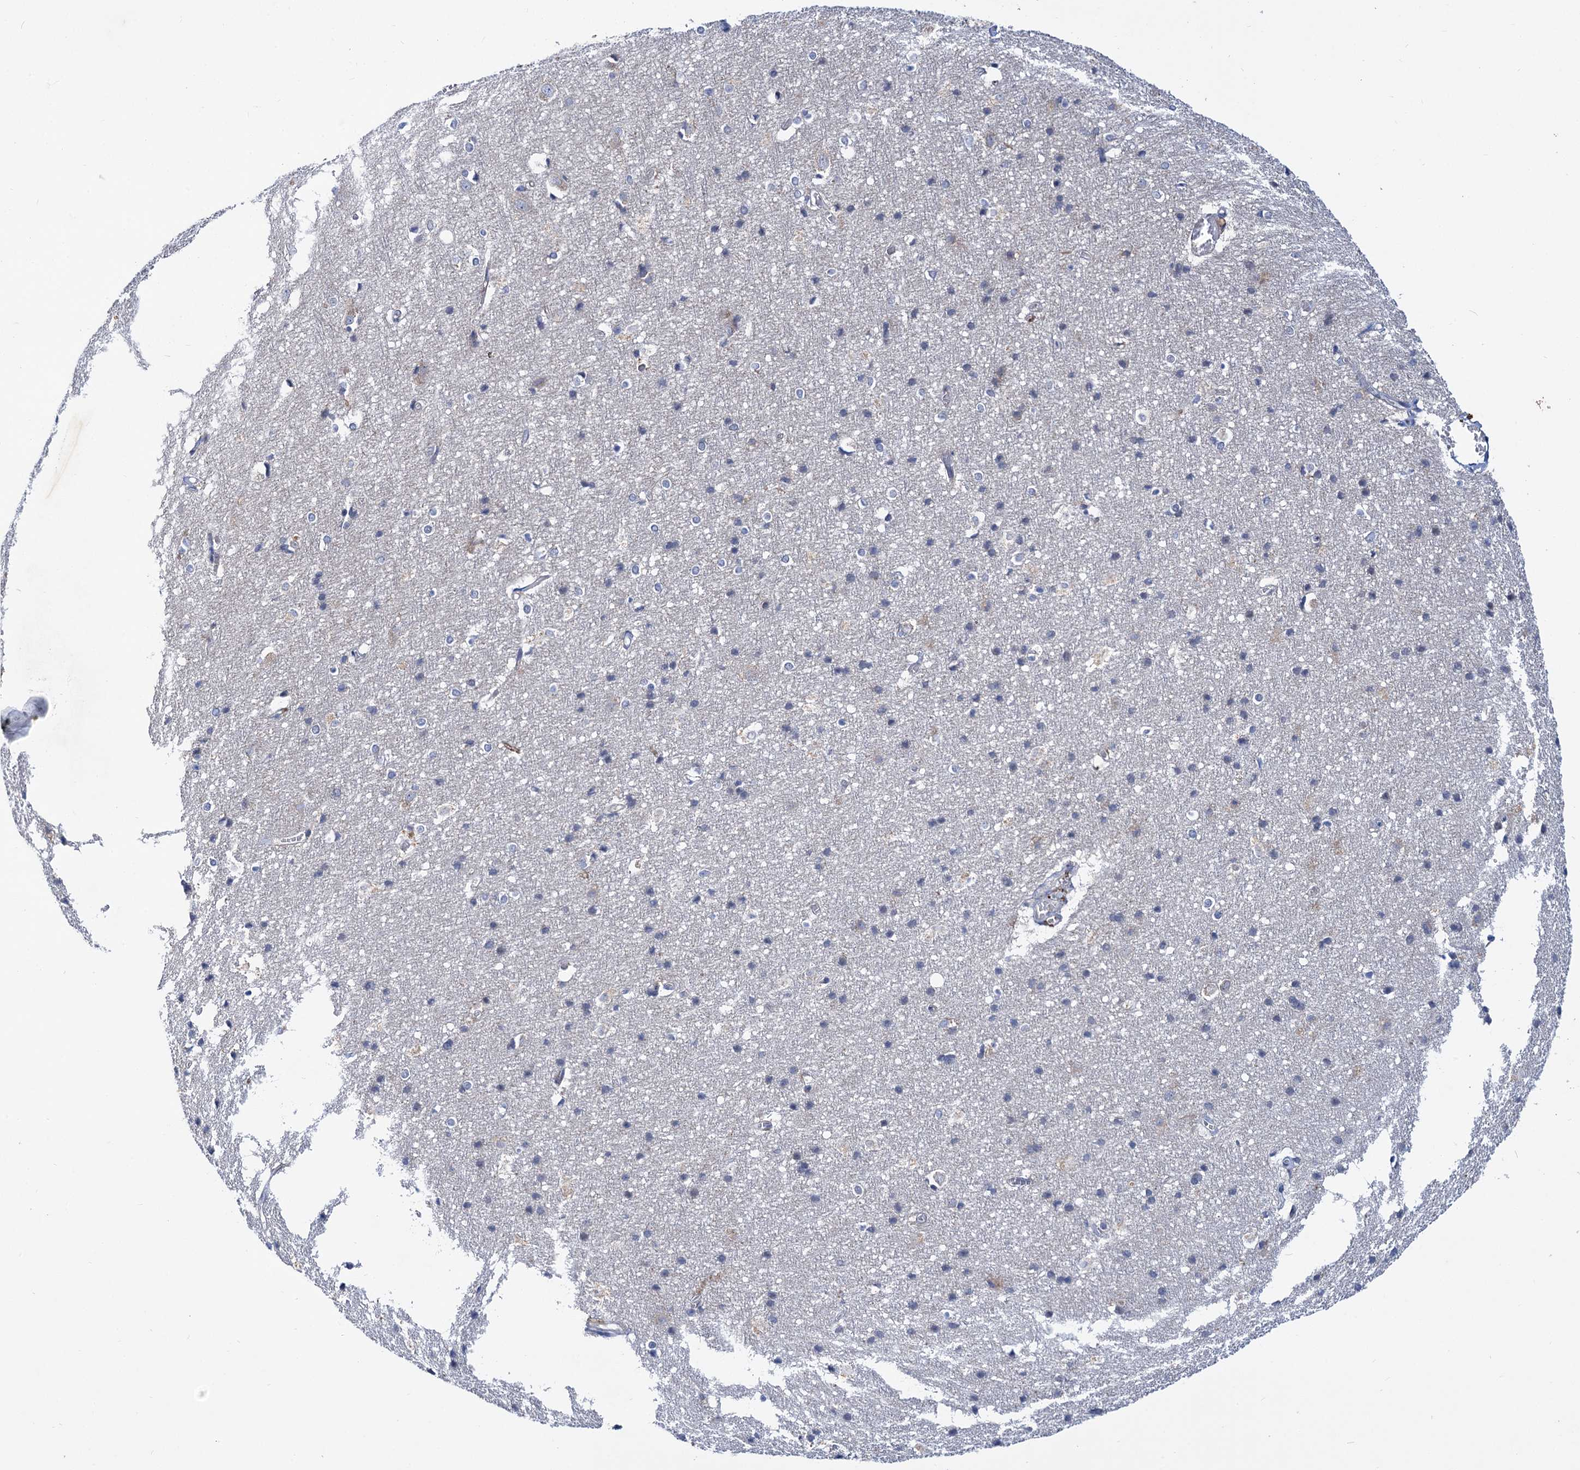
{"staining": {"intensity": "negative", "quantity": "none", "location": "none"}, "tissue": "cerebral cortex", "cell_type": "Endothelial cells", "image_type": "normal", "snomed": [{"axis": "morphology", "description": "Normal tissue, NOS"}, {"axis": "topography", "description": "Cerebral cortex"}], "caption": "This is an immunohistochemistry (IHC) histopathology image of unremarkable human cerebral cortex. There is no expression in endothelial cells.", "gene": "TRIM55", "patient": {"sex": "male", "age": 54}}